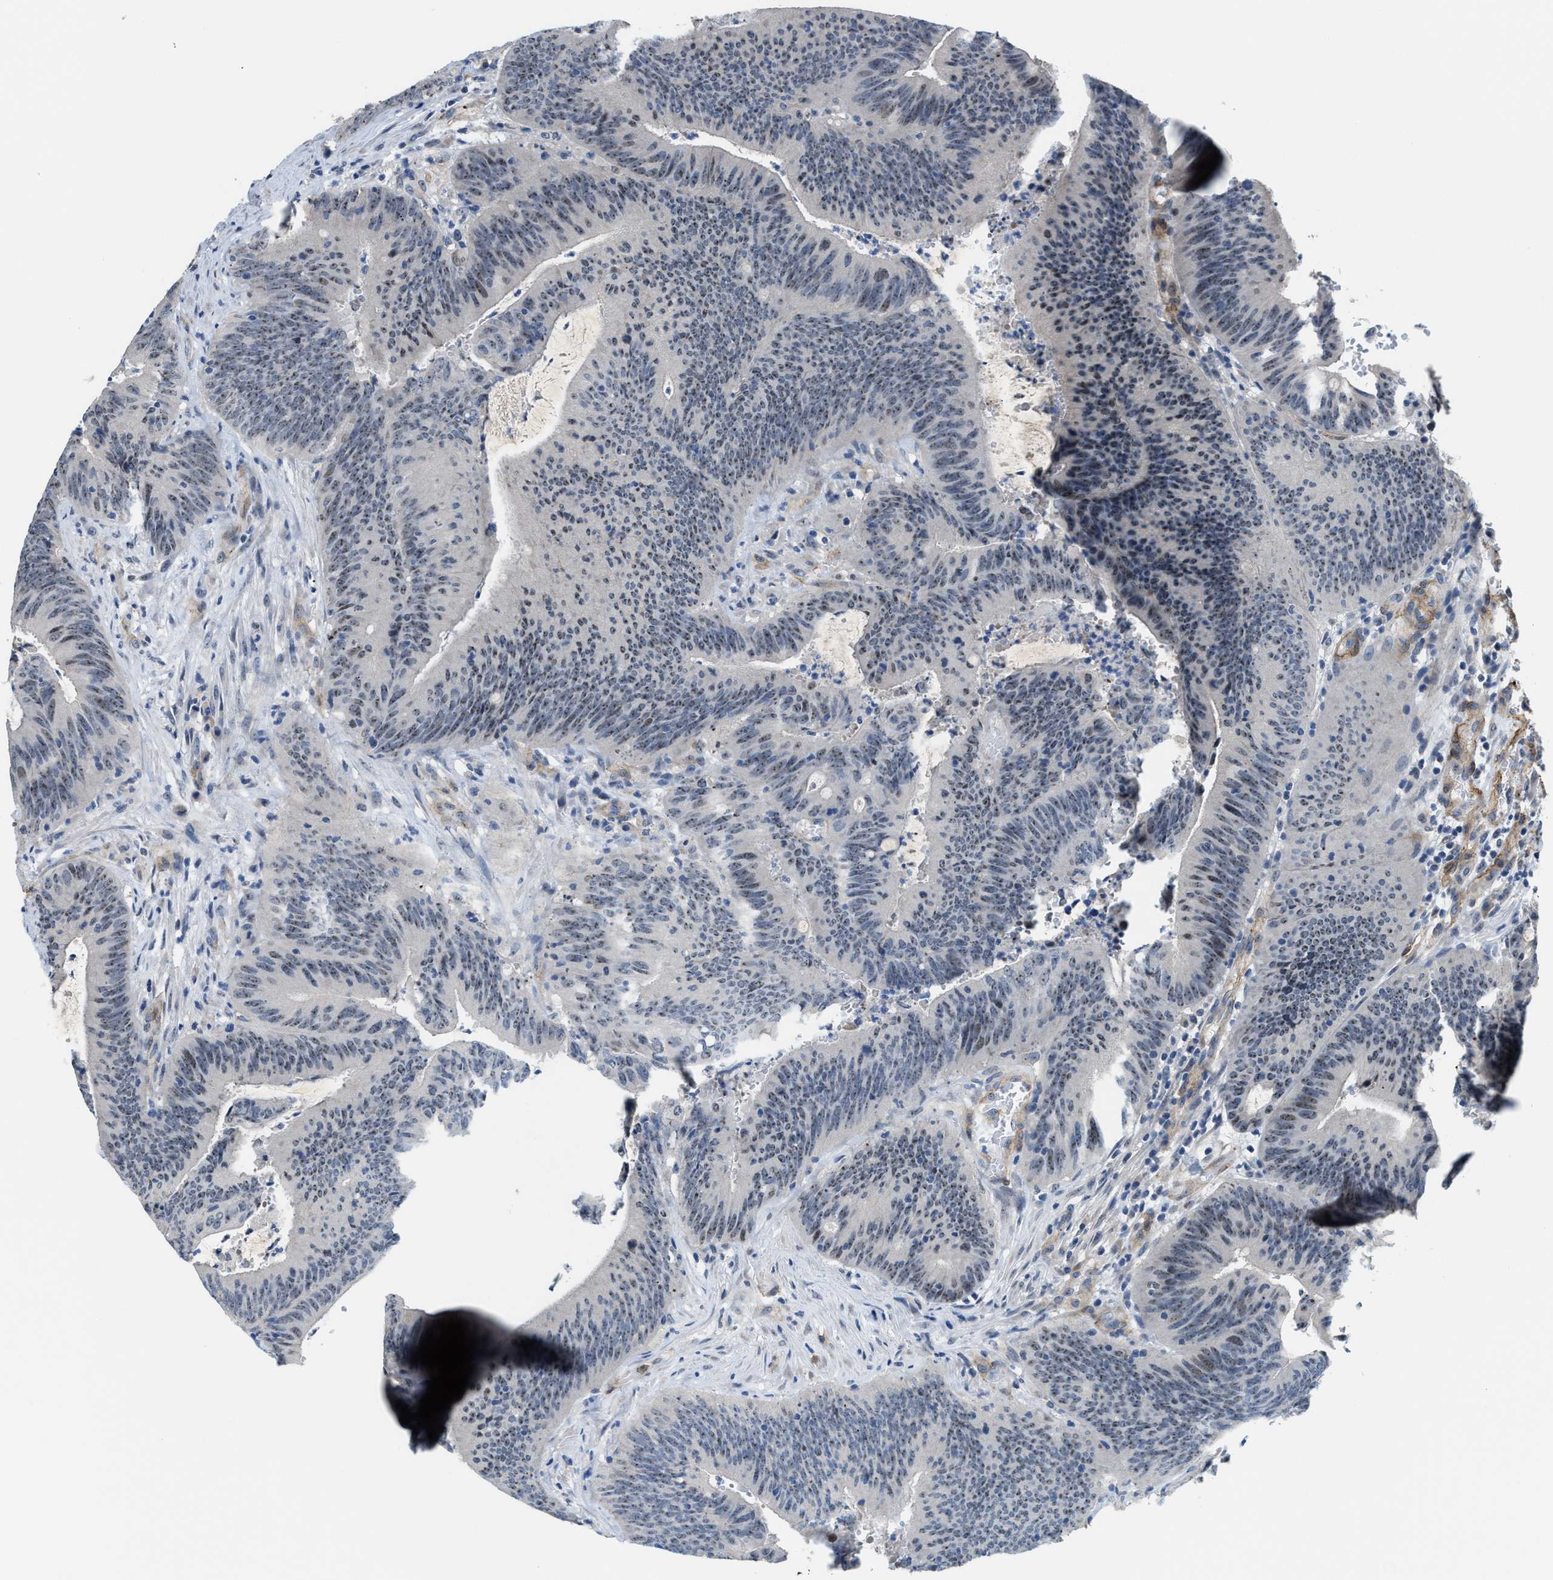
{"staining": {"intensity": "weak", "quantity": ">75%", "location": "nuclear"}, "tissue": "colorectal cancer", "cell_type": "Tumor cells", "image_type": "cancer", "snomed": [{"axis": "morphology", "description": "Normal tissue, NOS"}, {"axis": "morphology", "description": "Adenocarcinoma, NOS"}, {"axis": "topography", "description": "Rectum"}], "caption": "DAB immunohistochemical staining of colorectal cancer (adenocarcinoma) displays weak nuclear protein expression in about >75% of tumor cells.", "gene": "ZNF783", "patient": {"sex": "female", "age": 66}}